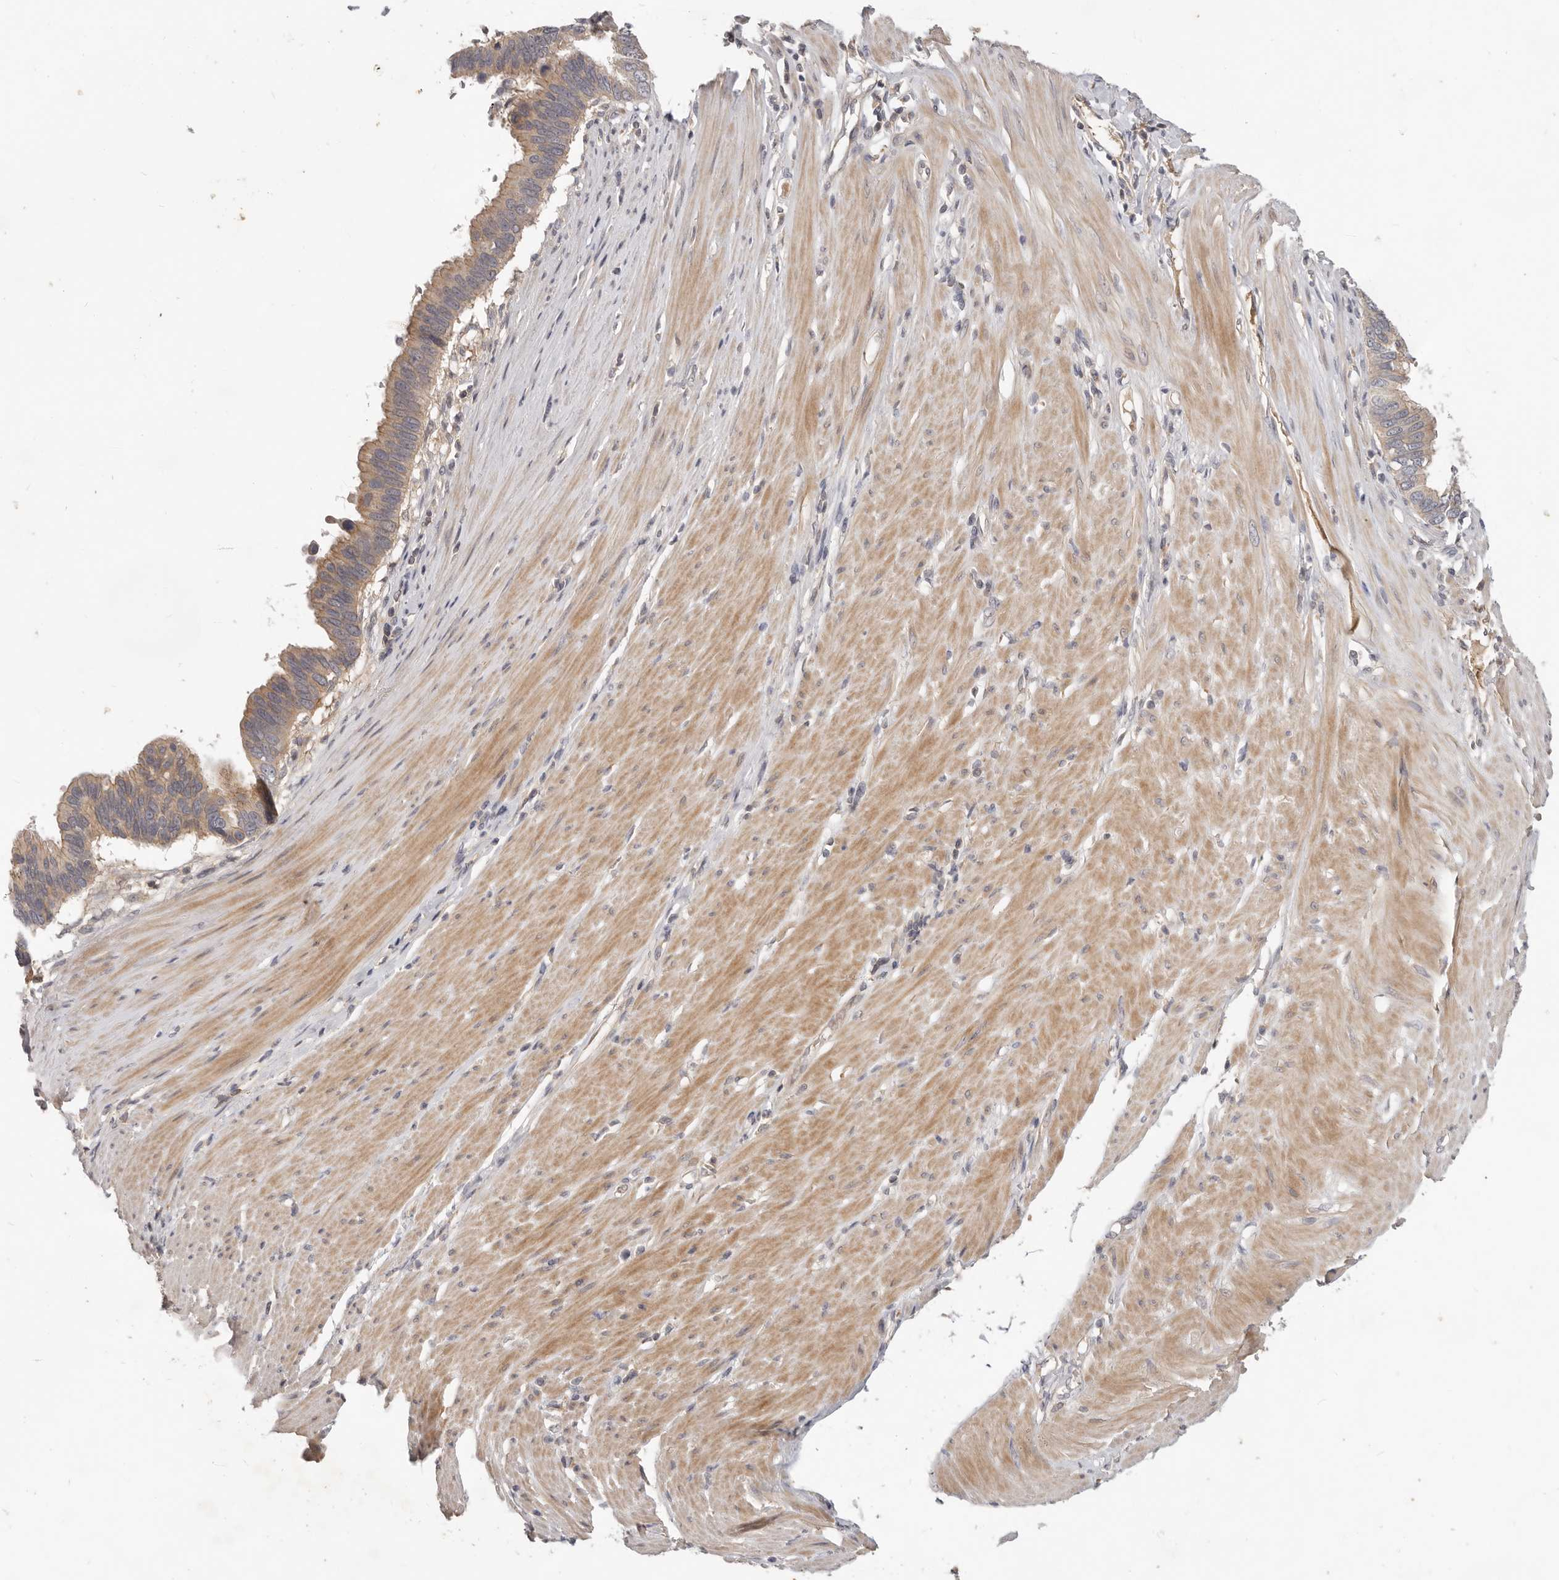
{"staining": {"intensity": "weak", "quantity": ">75%", "location": "cytoplasmic/membranous"}, "tissue": "pancreatic cancer", "cell_type": "Tumor cells", "image_type": "cancer", "snomed": [{"axis": "morphology", "description": "Adenocarcinoma, NOS"}, {"axis": "topography", "description": "Pancreas"}], "caption": "DAB immunohistochemical staining of pancreatic adenocarcinoma shows weak cytoplasmic/membranous protein positivity in about >75% of tumor cells. (Stains: DAB (3,3'-diaminobenzidine) in brown, nuclei in blue, Microscopy: brightfield microscopy at high magnification).", "gene": "USP49", "patient": {"sex": "female", "age": 56}}